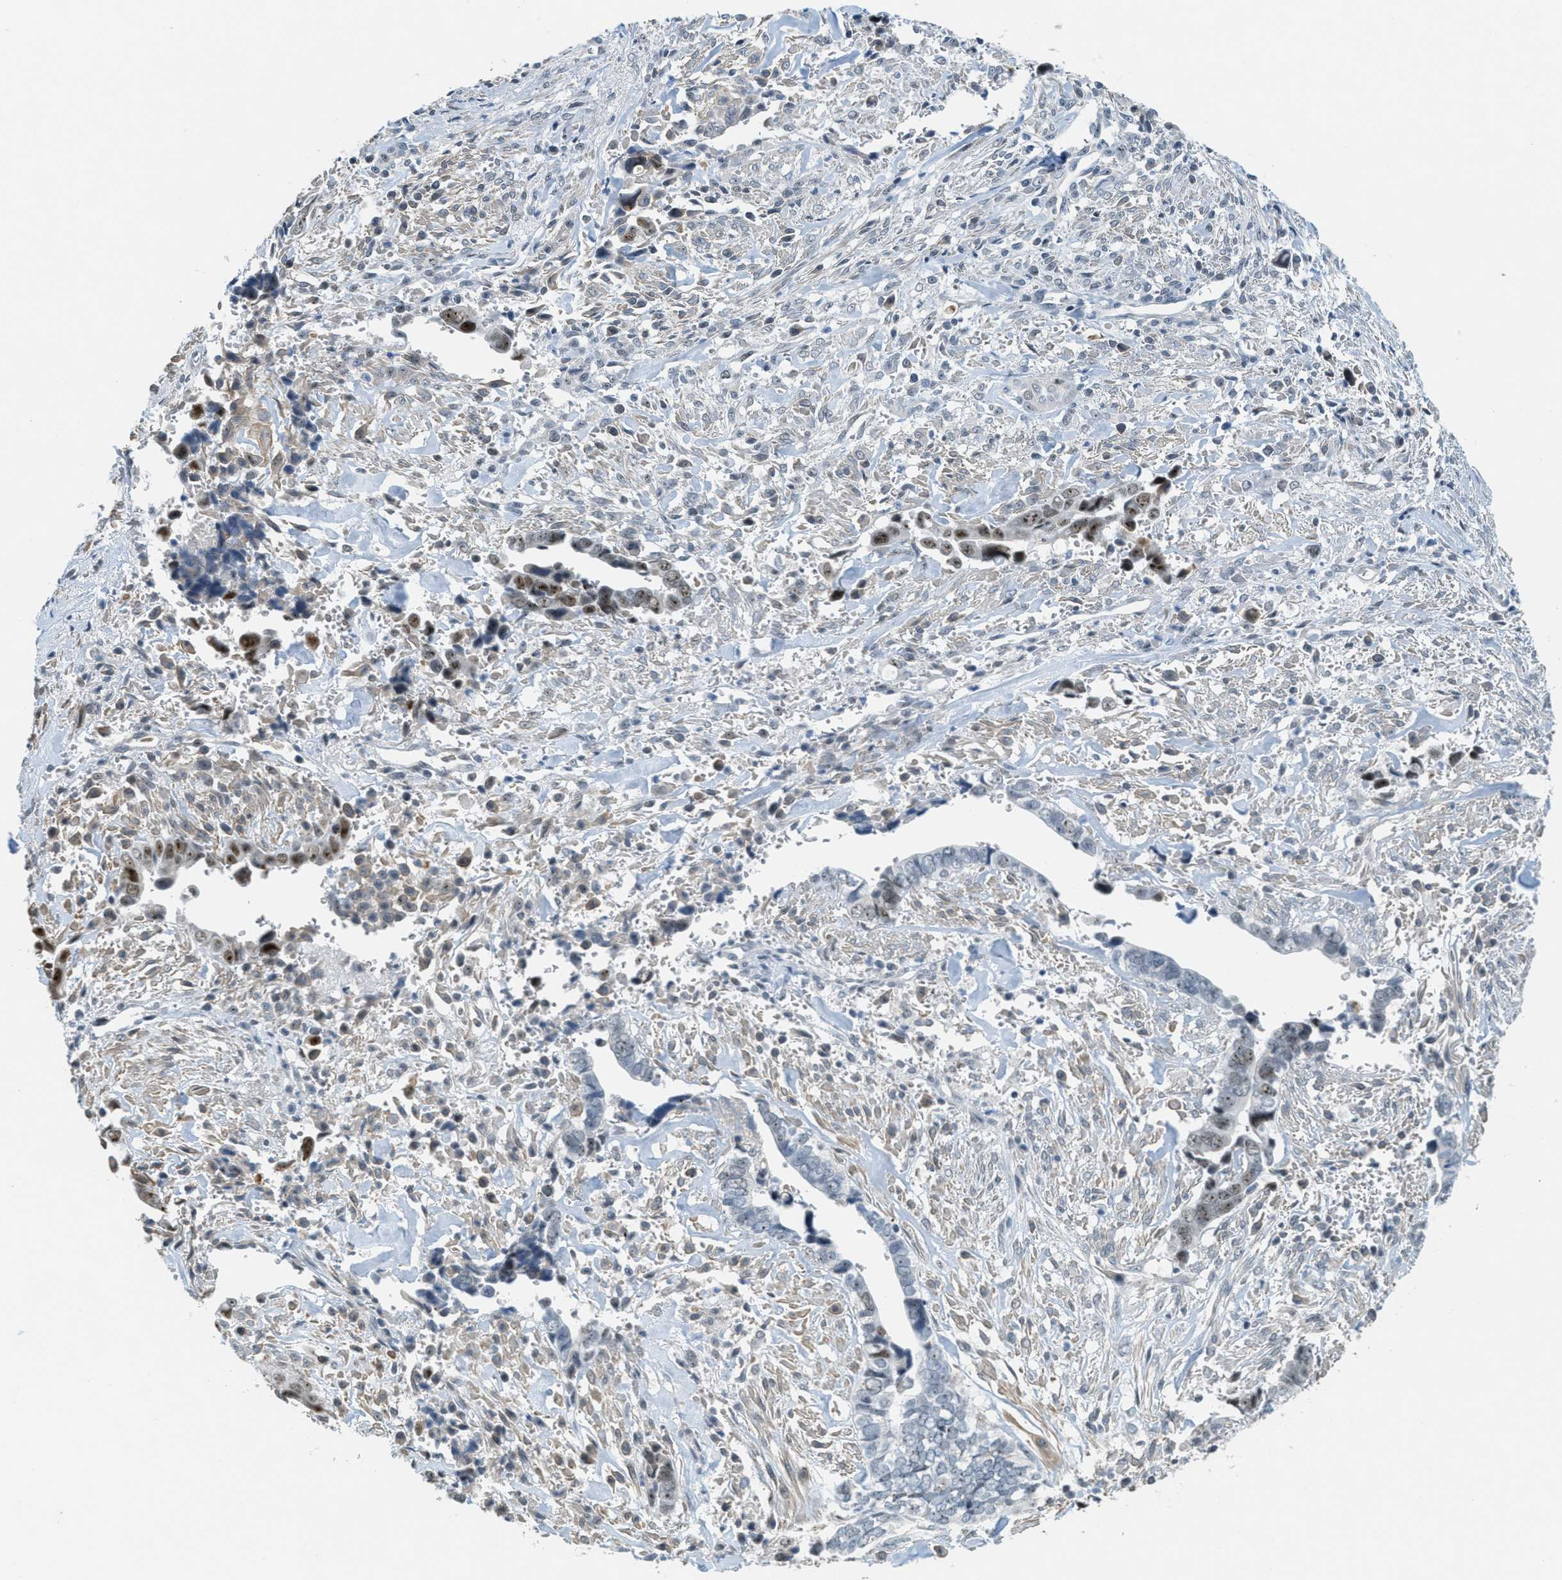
{"staining": {"intensity": "strong", "quantity": "<25%", "location": "nuclear"}, "tissue": "liver cancer", "cell_type": "Tumor cells", "image_type": "cancer", "snomed": [{"axis": "morphology", "description": "Cholangiocarcinoma"}, {"axis": "topography", "description": "Liver"}], "caption": "Strong nuclear expression for a protein is identified in approximately <25% of tumor cells of liver cancer using immunohistochemistry (IHC).", "gene": "DDX47", "patient": {"sex": "female", "age": 79}}